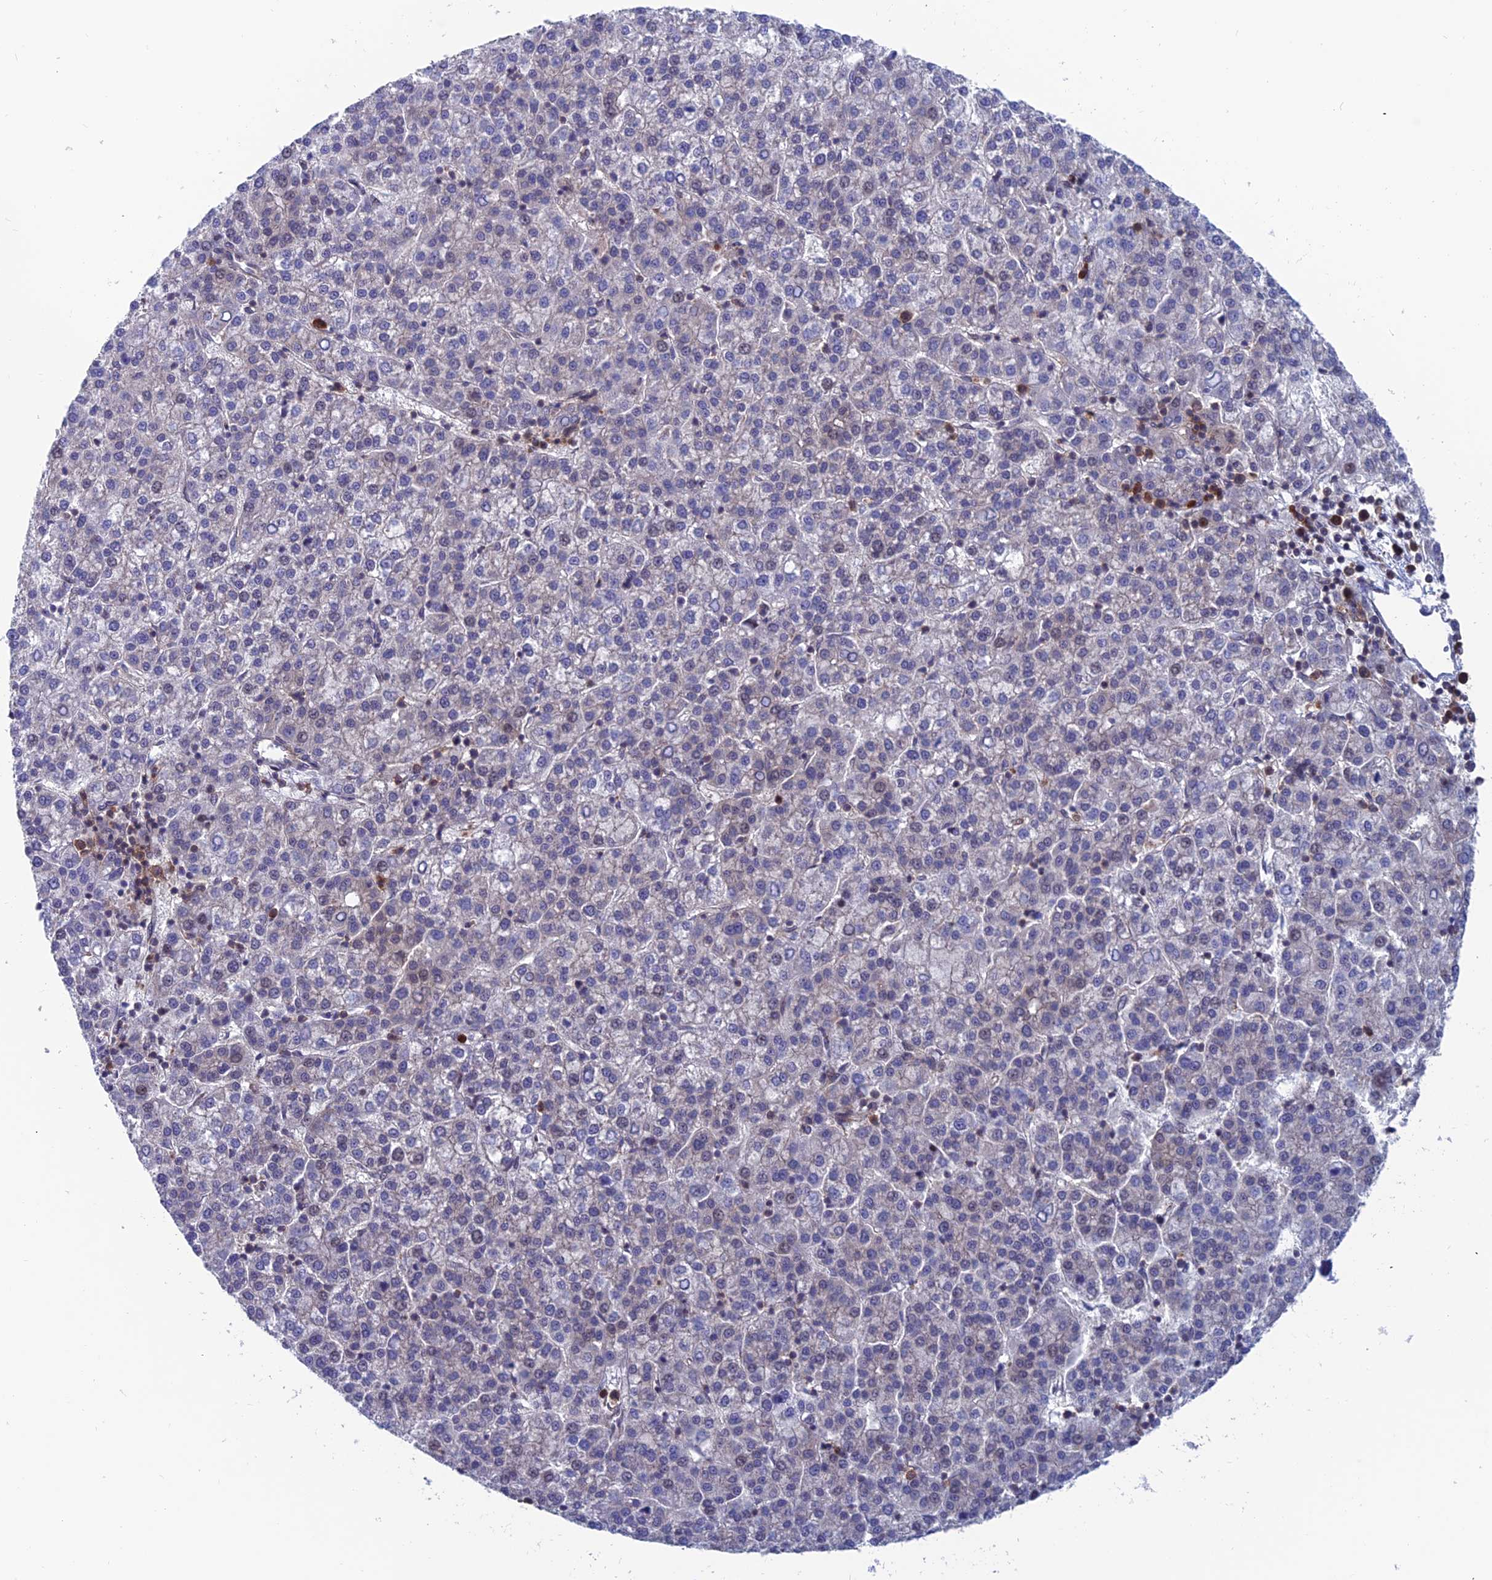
{"staining": {"intensity": "negative", "quantity": "none", "location": "none"}, "tissue": "liver cancer", "cell_type": "Tumor cells", "image_type": "cancer", "snomed": [{"axis": "morphology", "description": "Carcinoma, Hepatocellular, NOS"}, {"axis": "topography", "description": "Liver"}], "caption": "High power microscopy photomicrograph of an IHC image of liver cancer, revealing no significant staining in tumor cells.", "gene": "IGBP1", "patient": {"sex": "female", "age": 58}}